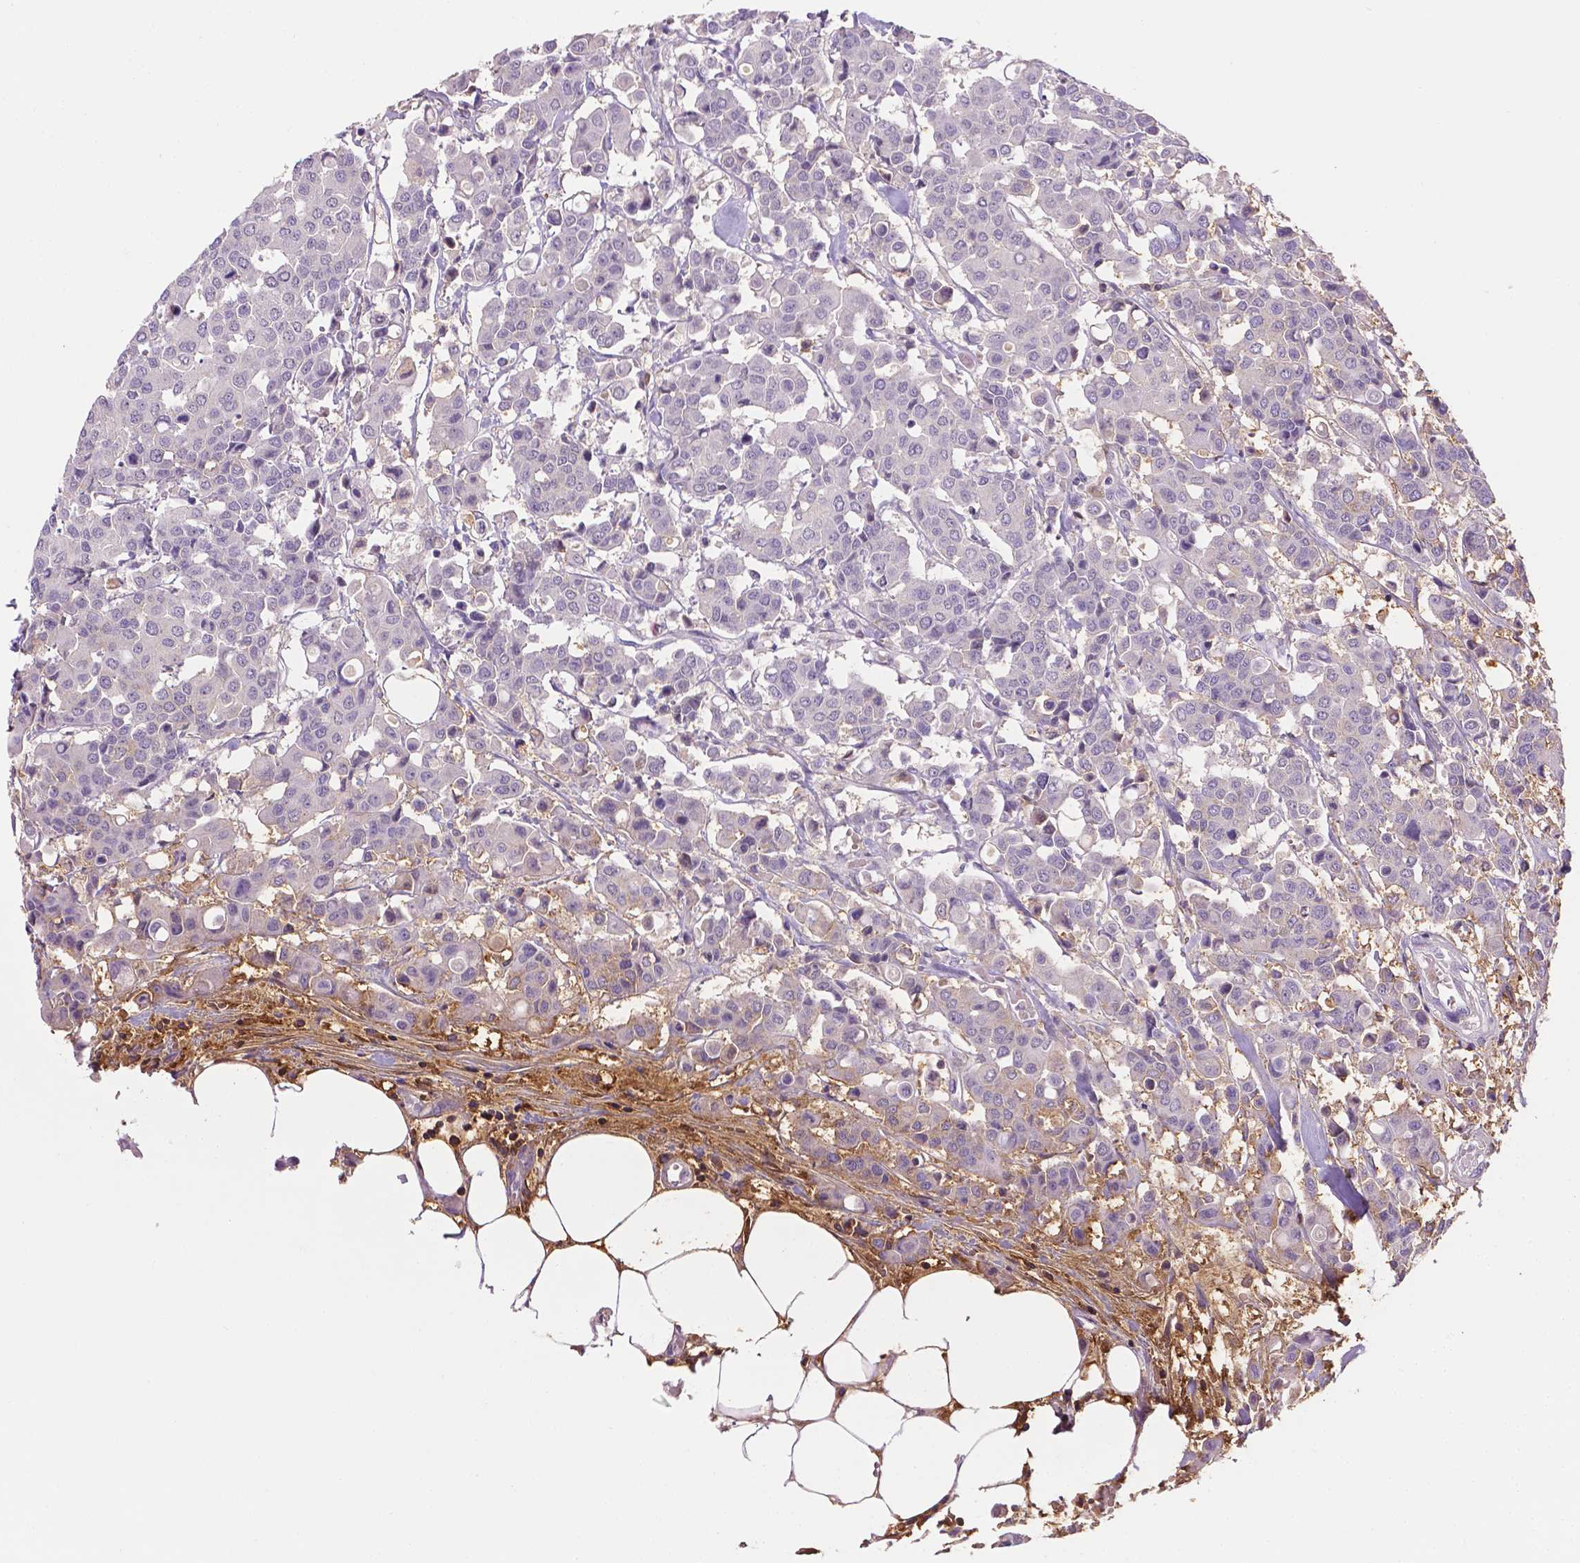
{"staining": {"intensity": "negative", "quantity": "none", "location": "none"}, "tissue": "carcinoid", "cell_type": "Tumor cells", "image_type": "cancer", "snomed": [{"axis": "morphology", "description": "Carcinoid, malignant, NOS"}, {"axis": "topography", "description": "Colon"}], "caption": "Micrograph shows no protein staining in tumor cells of carcinoid tissue.", "gene": "FBLN1", "patient": {"sex": "male", "age": 81}}